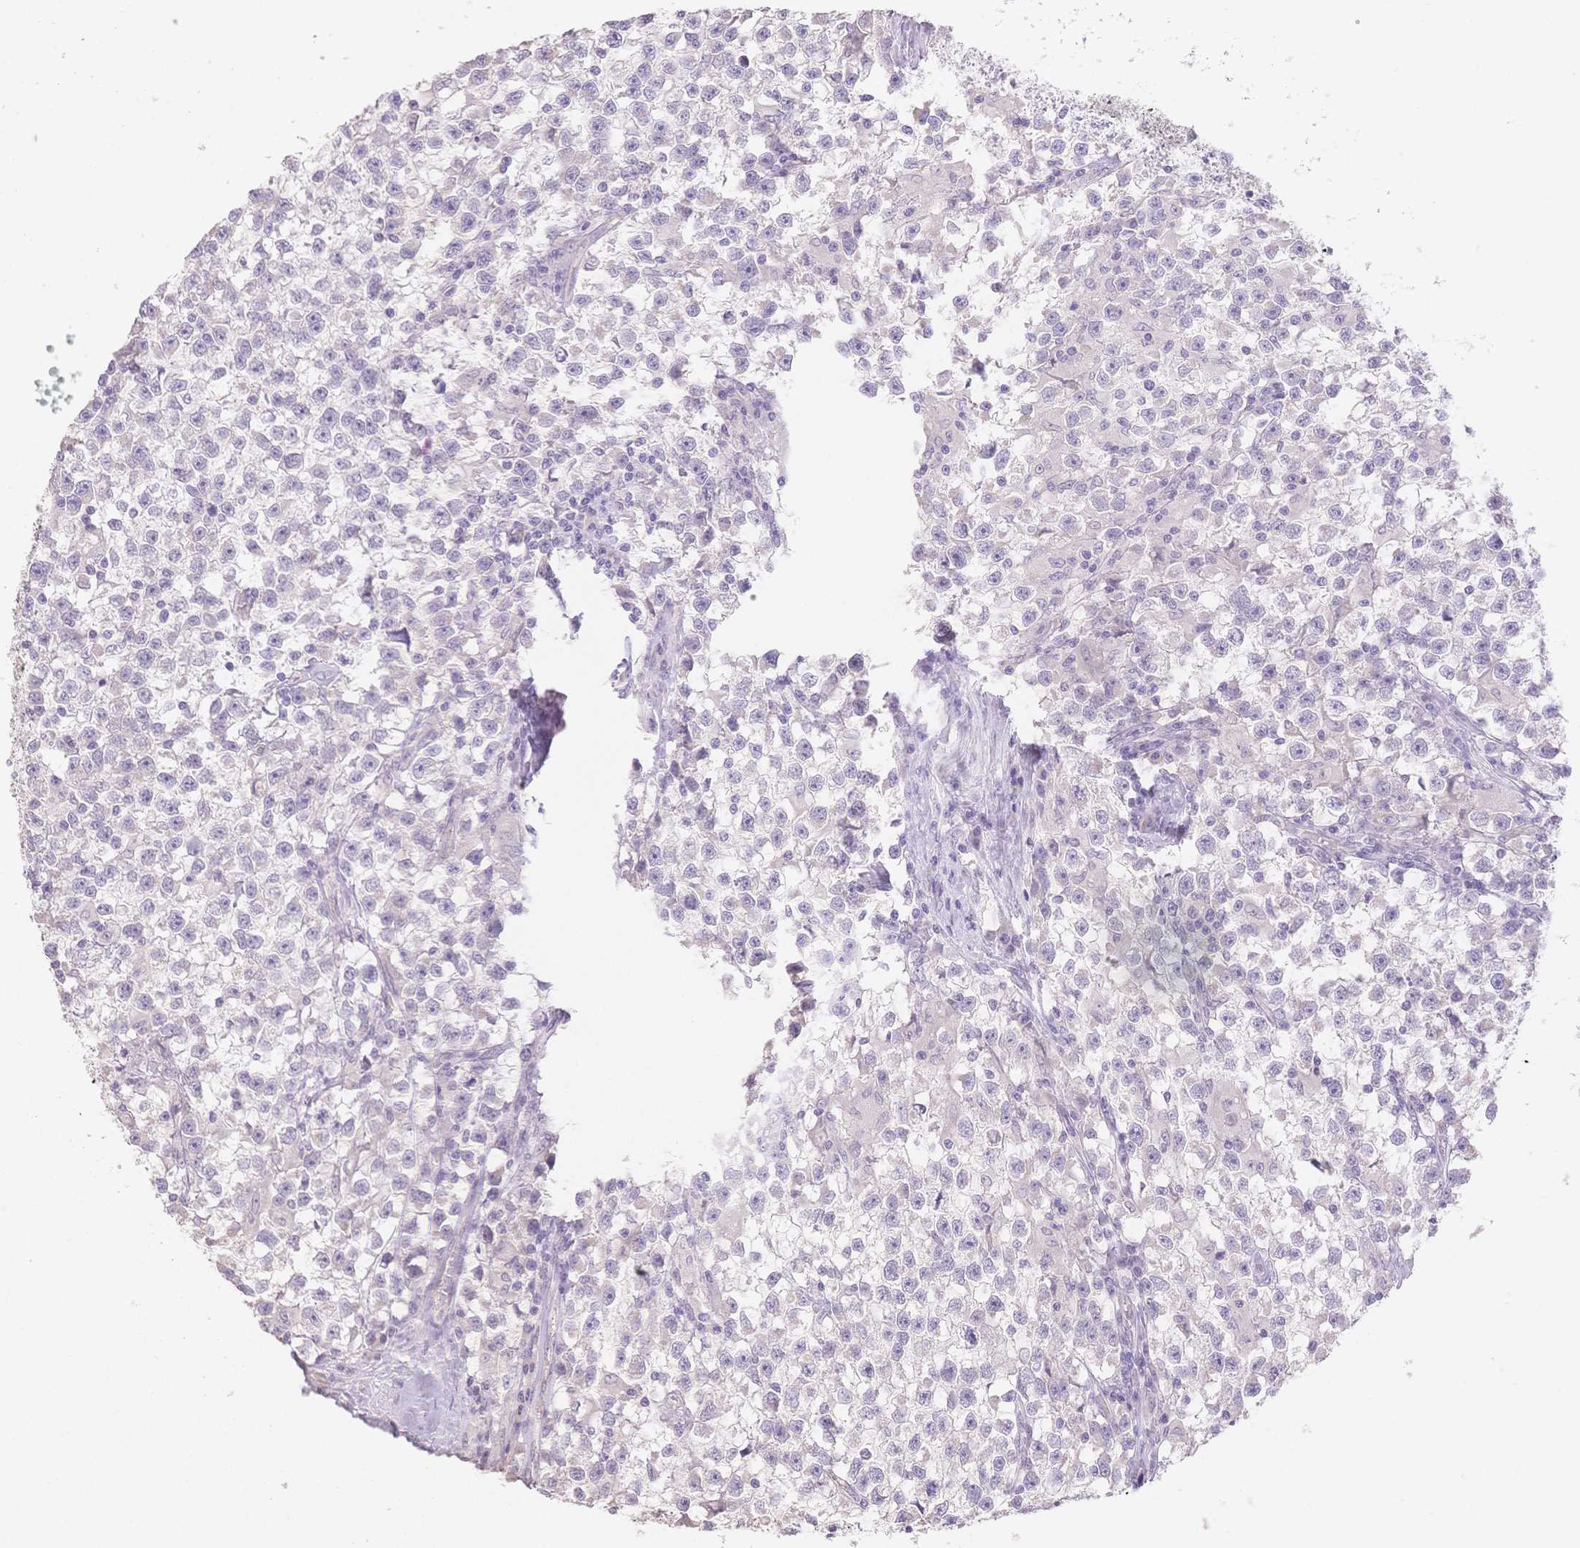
{"staining": {"intensity": "negative", "quantity": "none", "location": "none"}, "tissue": "testis cancer", "cell_type": "Tumor cells", "image_type": "cancer", "snomed": [{"axis": "morphology", "description": "Seminoma, NOS"}, {"axis": "topography", "description": "Testis"}], "caption": "DAB (3,3'-diaminobenzidine) immunohistochemical staining of human testis cancer reveals no significant expression in tumor cells. The staining was performed using DAB (3,3'-diaminobenzidine) to visualize the protein expression in brown, while the nuclei were stained in blue with hematoxylin (Magnification: 20x).", "gene": "SUV39H2", "patient": {"sex": "male", "age": 31}}